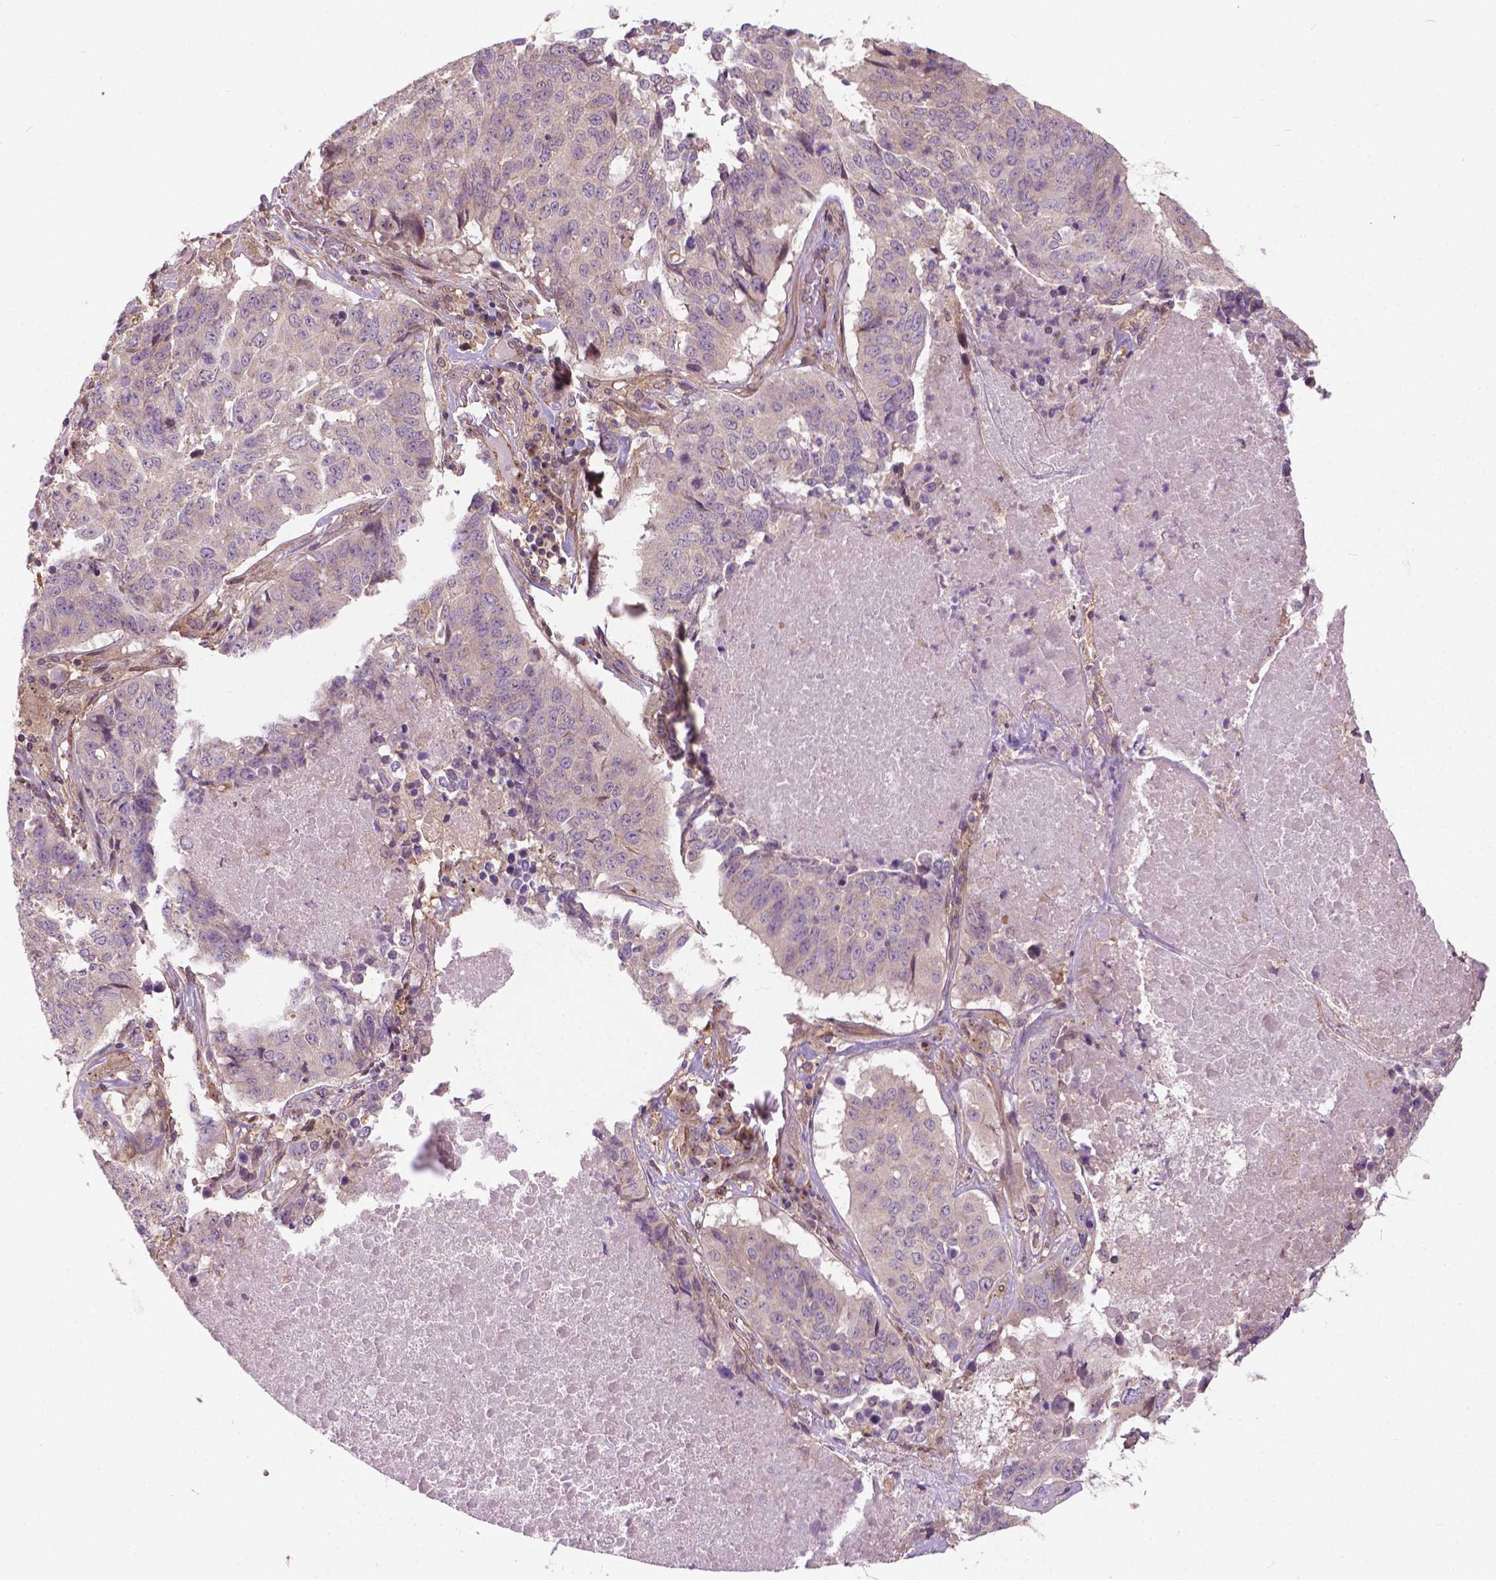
{"staining": {"intensity": "negative", "quantity": "none", "location": "none"}, "tissue": "lung cancer", "cell_type": "Tumor cells", "image_type": "cancer", "snomed": [{"axis": "morphology", "description": "Normal tissue, NOS"}, {"axis": "morphology", "description": "Squamous cell carcinoma, NOS"}, {"axis": "topography", "description": "Bronchus"}, {"axis": "topography", "description": "Lung"}], "caption": "Lung cancer (squamous cell carcinoma) was stained to show a protein in brown. There is no significant positivity in tumor cells.", "gene": "MZT1", "patient": {"sex": "male", "age": 64}}